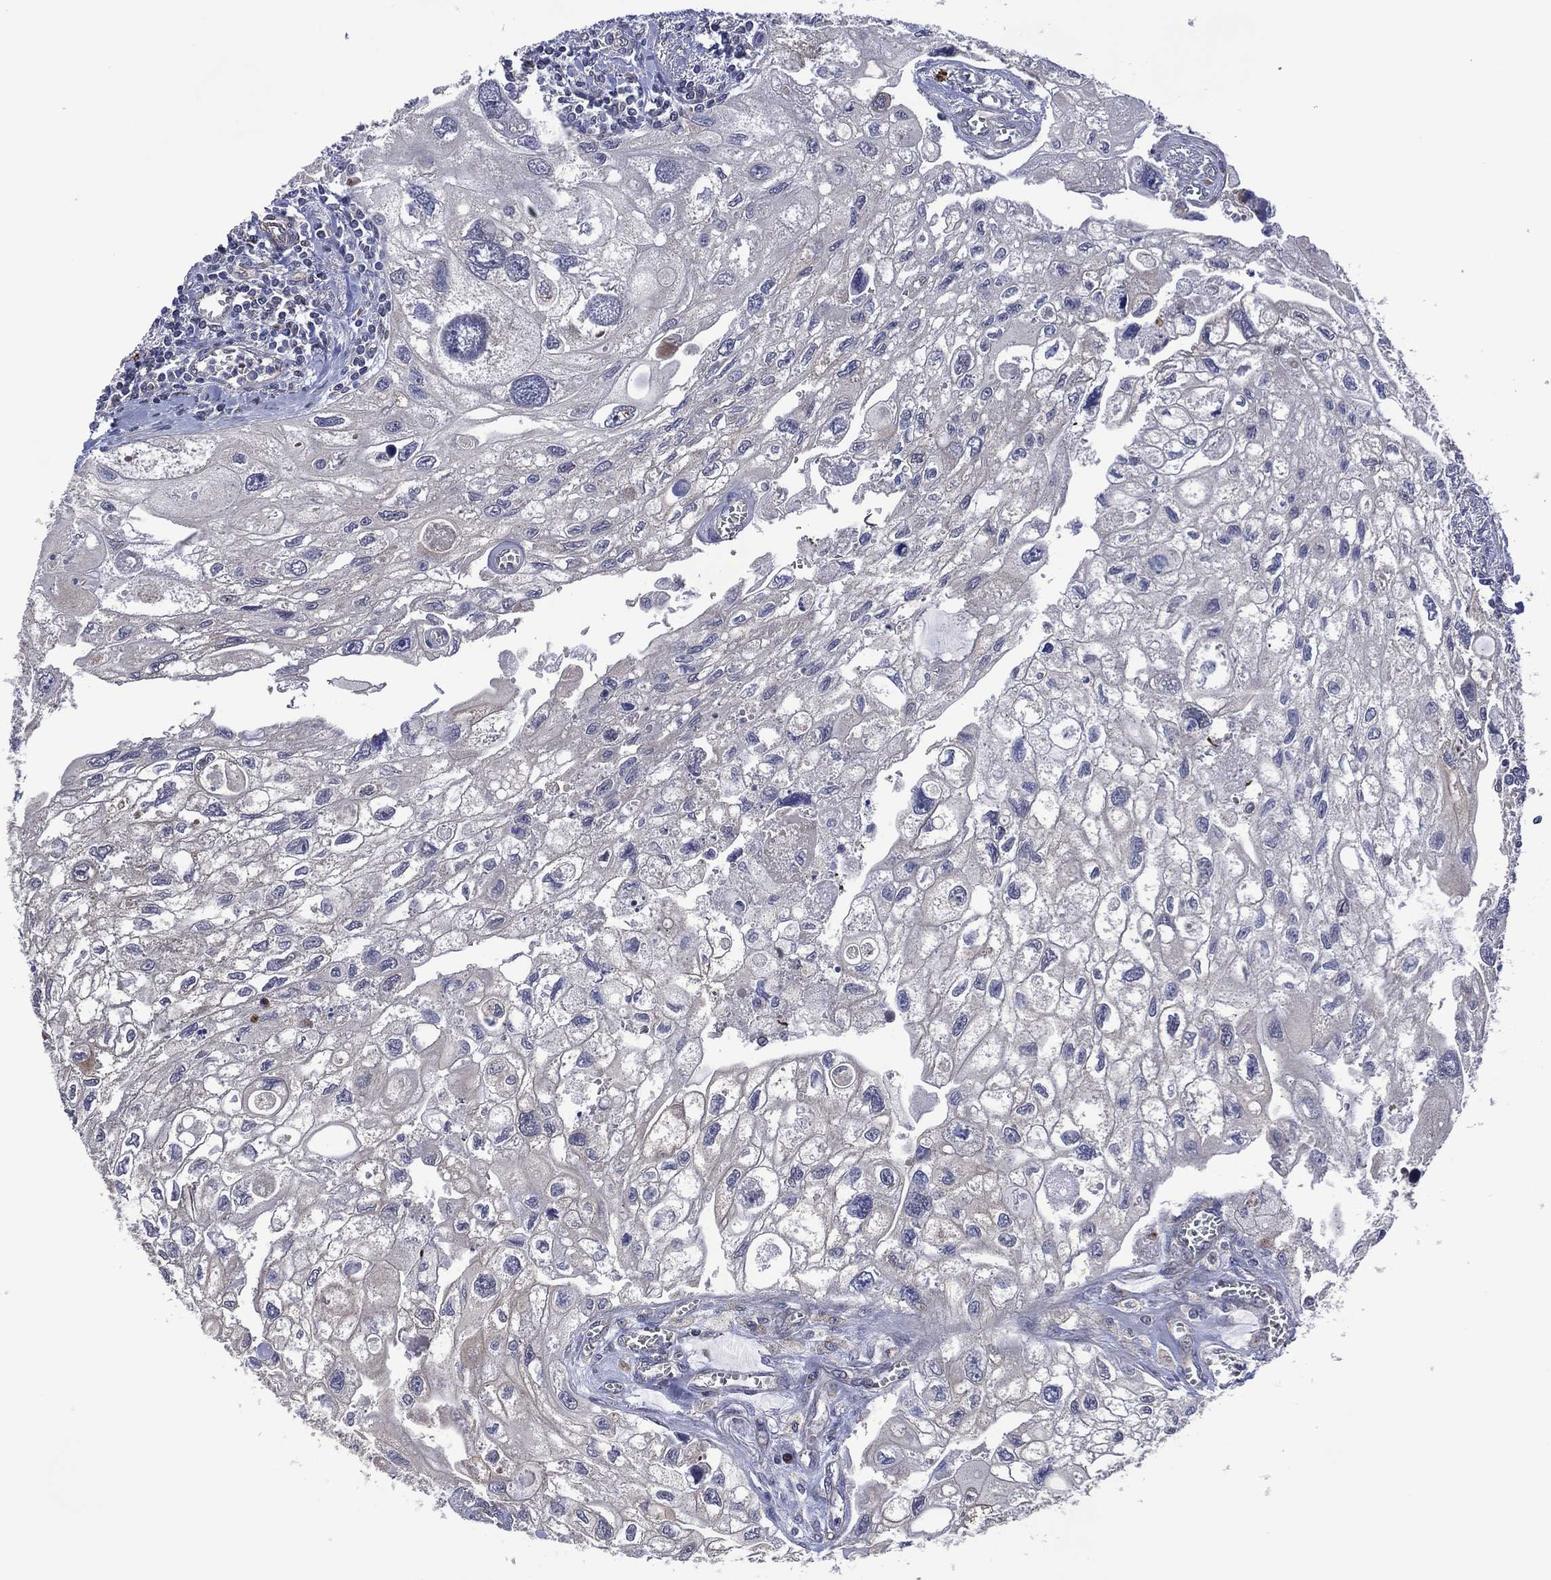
{"staining": {"intensity": "negative", "quantity": "none", "location": "none"}, "tissue": "urothelial cancer", "cell_type": "Tumor cells", "image_type": "cancer", "snomed": [{"axis": "morphology", "description": "Urothelial carcinoma, High grade"}, {"axis": "topography", "description": "Urinary bladder"}], "caption": "IHC of high-grade urothelial carcinoma shows no expression in tumor cells.", "gene": "HTD2", "patient": {"sex": "male", "age": 59}}